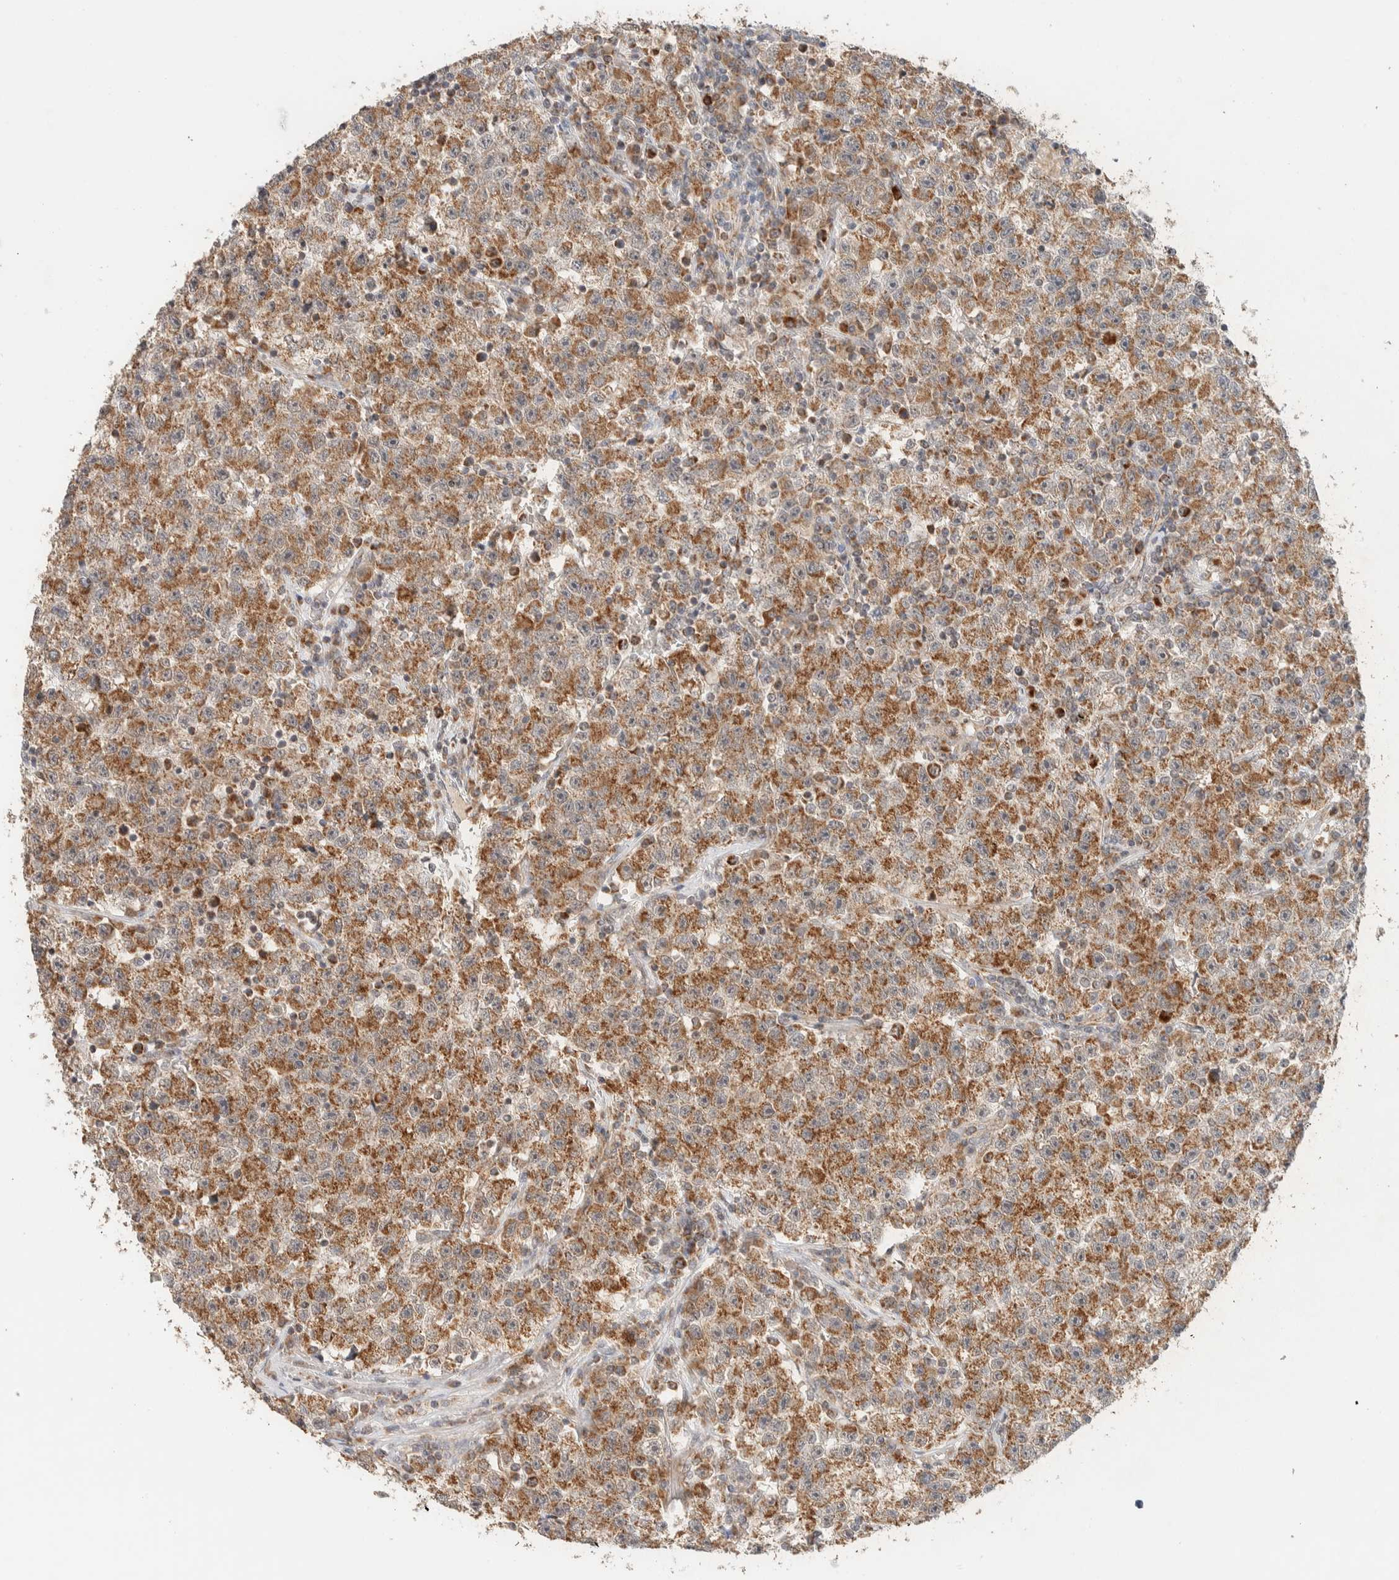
{"staining": {"intensity": "moderate", "quantity": ">75%", "location": "cytoplasmic/membranous"}, "tissue": "testis cancer", "cell_type": "Tumor cells", "image_type": "cancer", "snomed": [{"axis": "morphology", "description": "Seminoma, NOS"}, {"axis": "topography", "description": "Testis"}], "caption": "Seminoma (testis) stained for a protein (brown) displays moderate cytoplasmic/membranous positive staining in approximately >75% of tumor cells.", "gene": "MRPL41", "patient": {"sex": "male", "age": 22}}